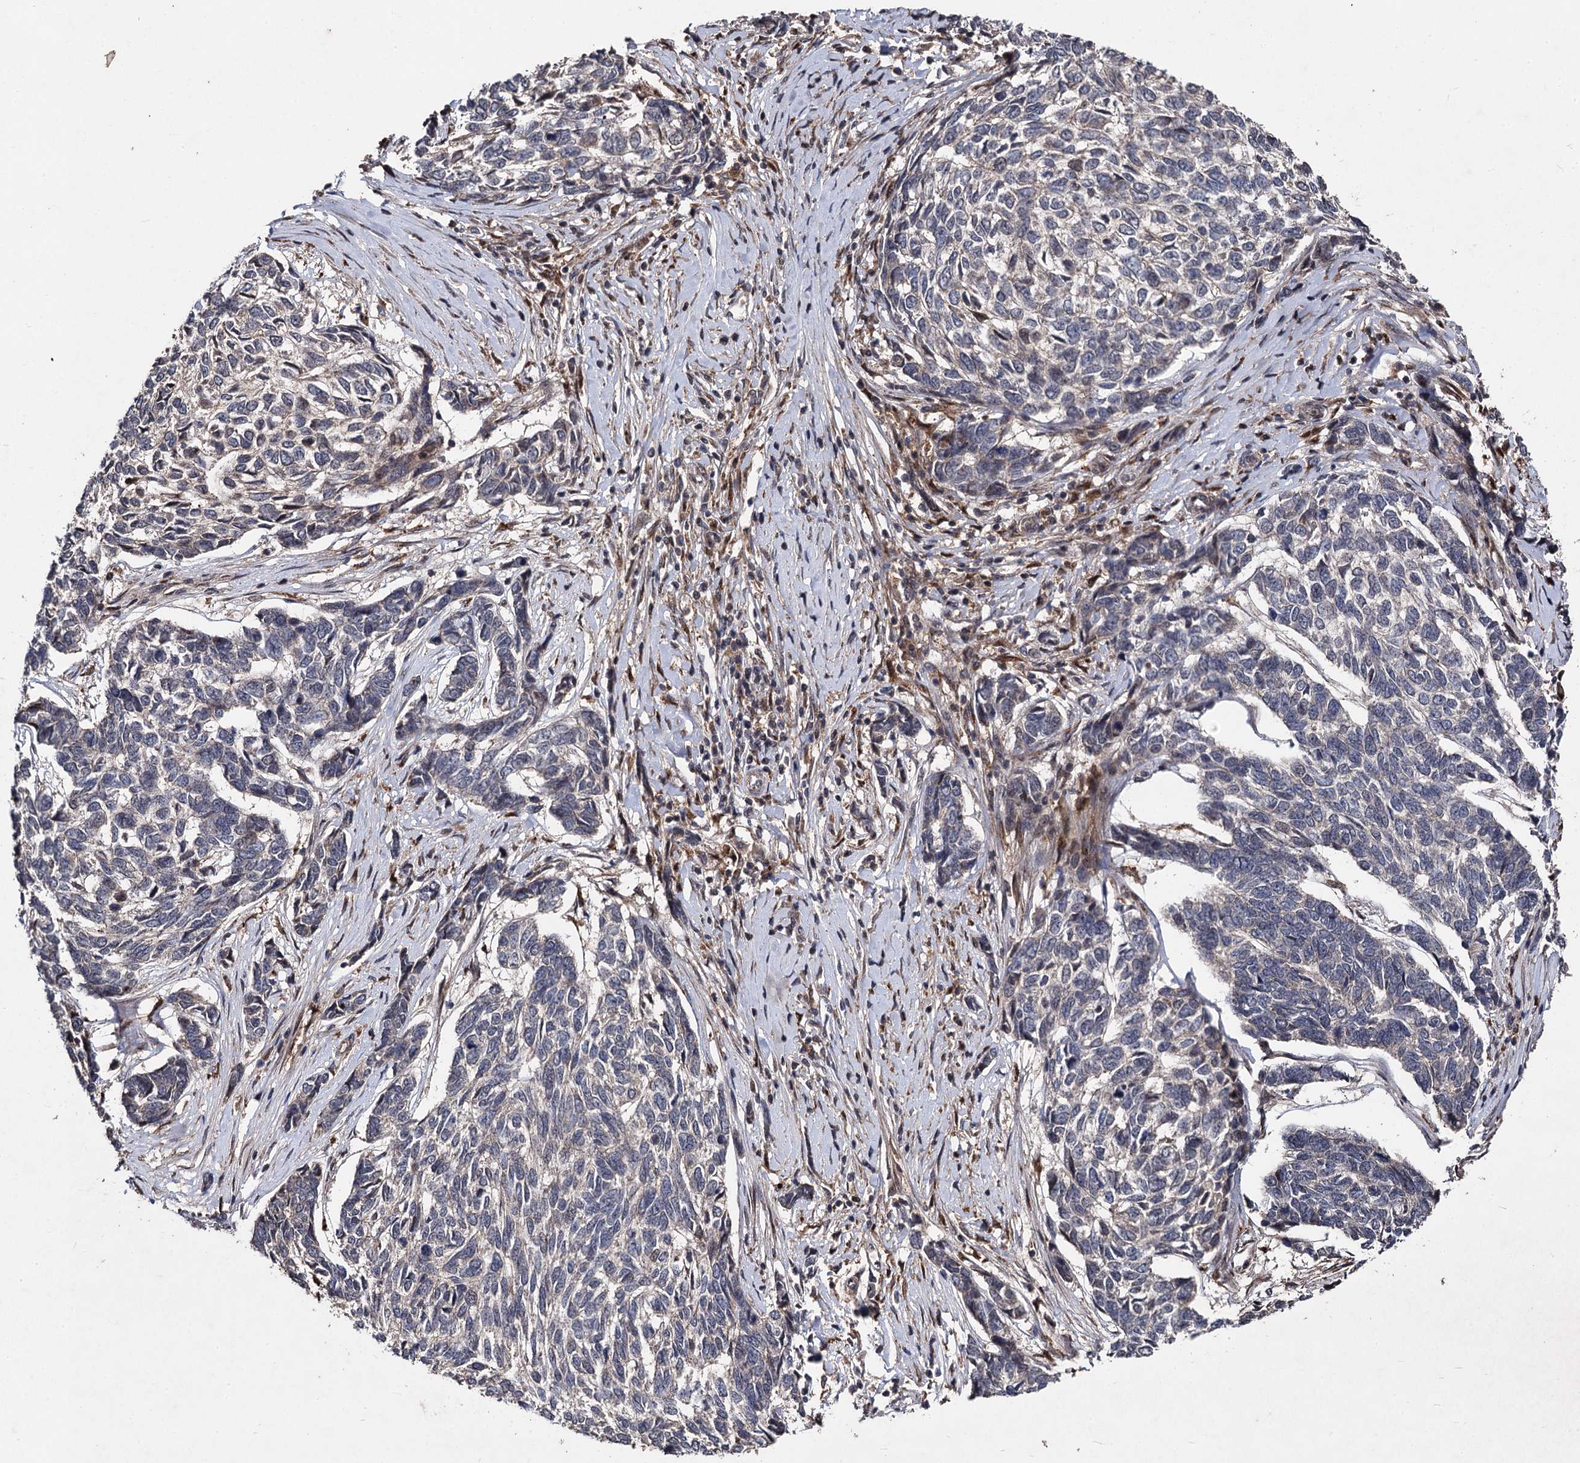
{"staining": {"intensity": "negative", "quantity": "none", "location": "none"}, "tissue": "skin cancer", "cell_type": "Tumor cells", "image_type": "cancer", "snomed": [{"axis": "morphology", "description": "Basal cell carcinoma"}, {"axis": "topography", "description": "Skin"}], "caption": "The histopathology image reveals no significant positivity in tumor cells of basal cell carcinoma (skin). (DAB (3,3'-diaminobenzidine) immunohistochemistry visualized using brightfield microscopy, high magnification).", "gene": "BCL2L2", "patient": {"sex": "female", "age": 65}}